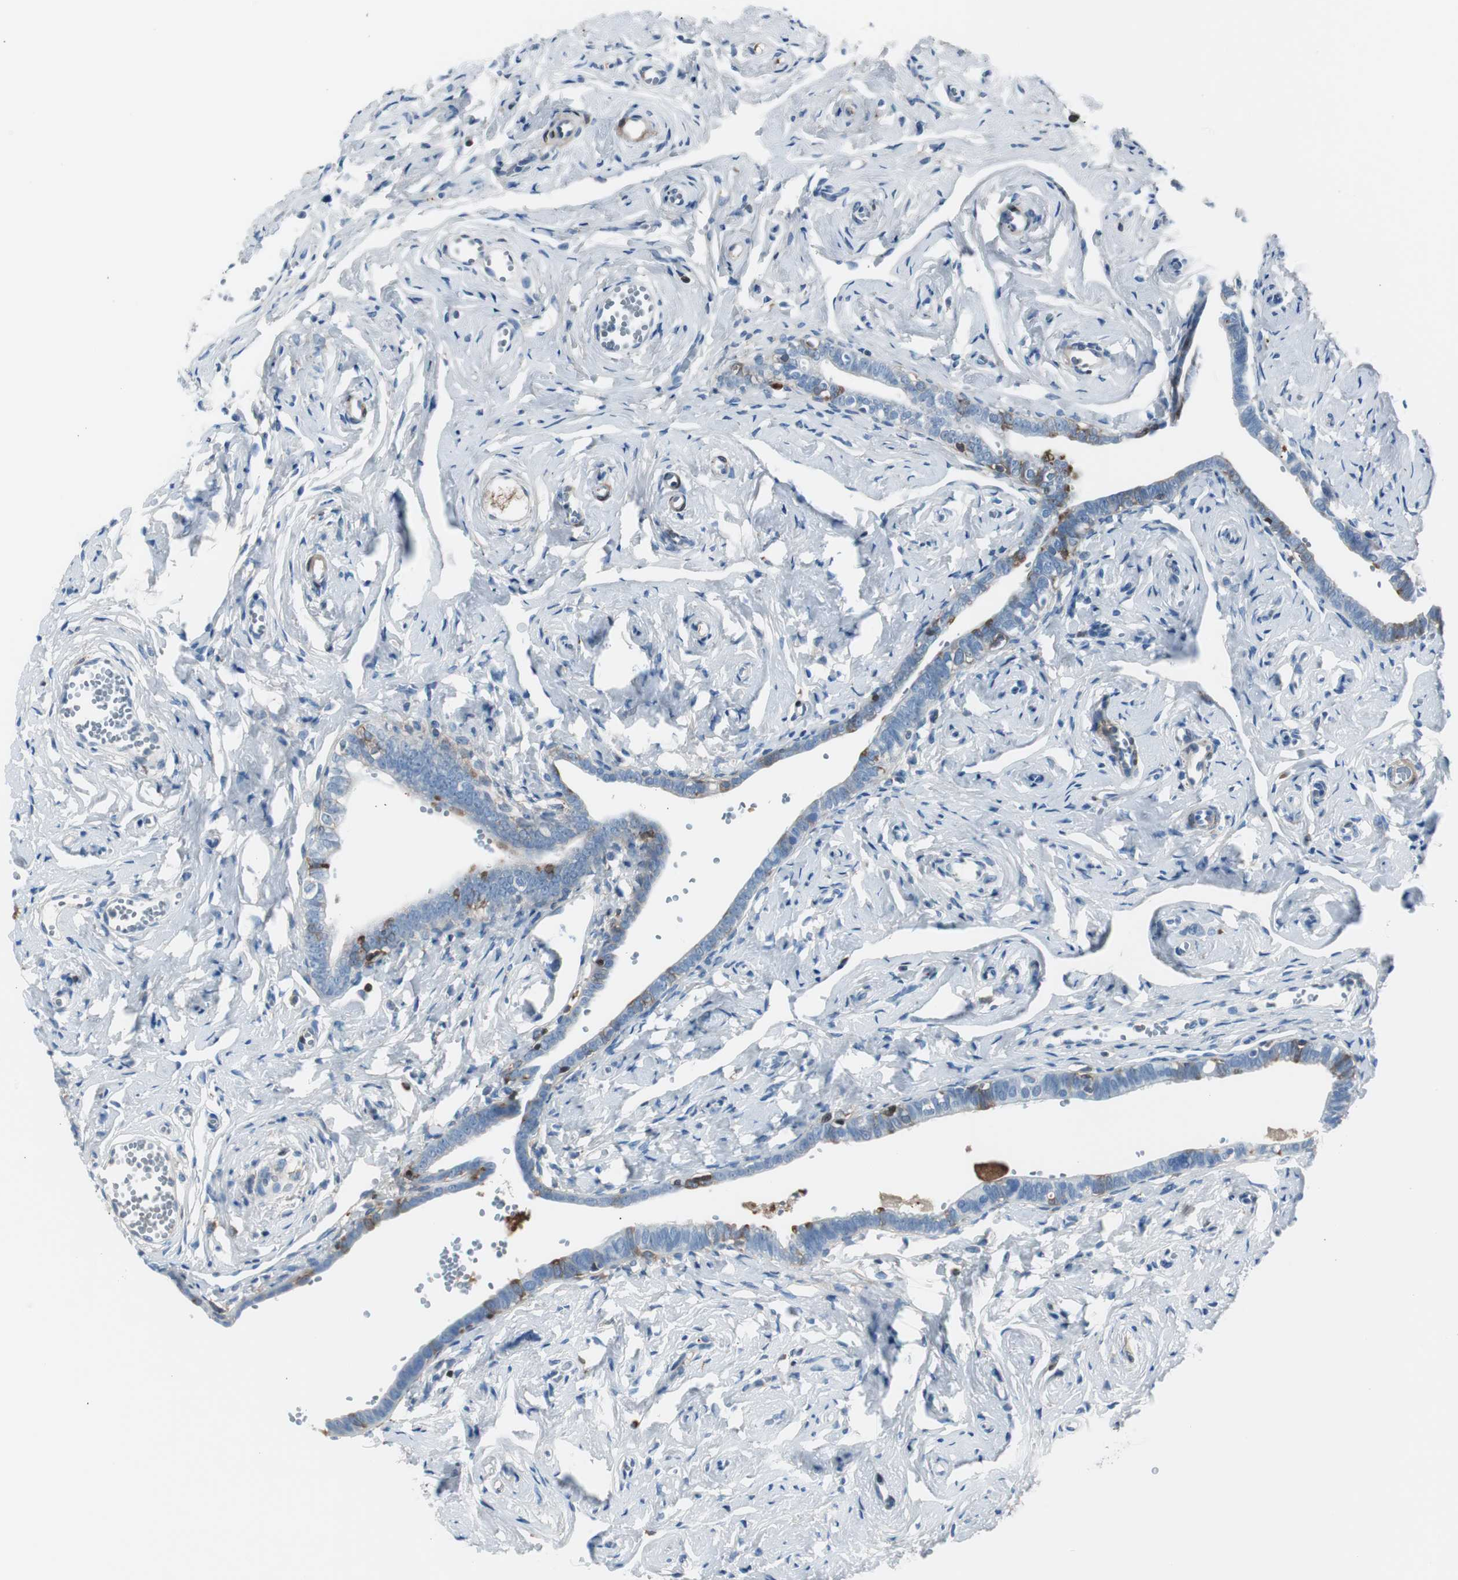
{"staining": {"intensity": "moderate", "quantity": "<25%", "location": "cytoplasmic/membranous"}, "tissue": "fallopian tube", "cell_type": "Glandular cells", "image_type": "normal", "snomed": [{"axis": "morphology", "description": "Normal tissue, NOS"}, {"axis": "topography", "description": "Fallopian tube"}], "caption": "Immunohistochemistry (IHC) of benign fallopian tube reveals low levels of moderate cytoplasmic/membranous expression in about <25% of glandular cells.", "gene": "SERPINF1", "patient": {"sex": "female", "age": 71}}